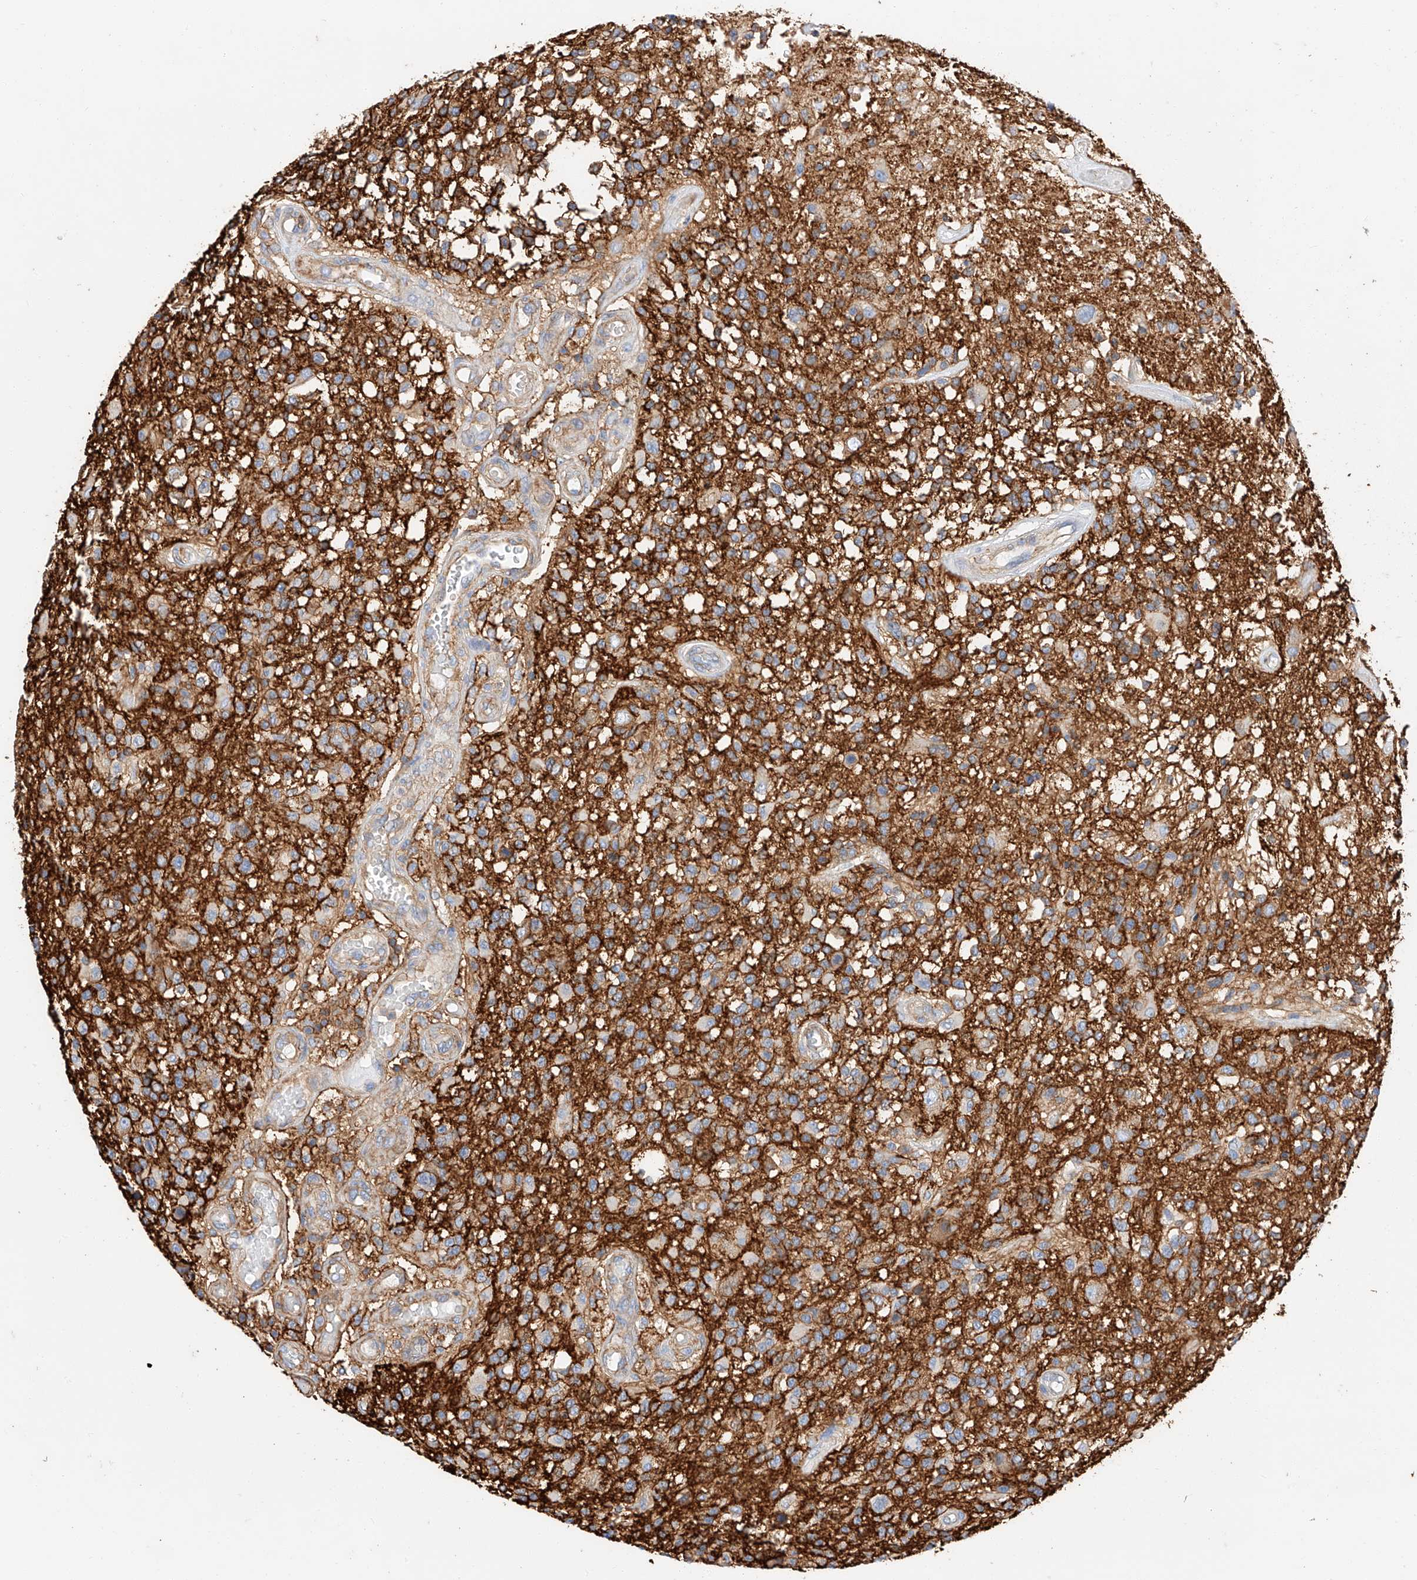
{"staining": {"intensity": "weak", "quantity": ">75%", "location": "cytoplasmic/membranous"}, "tissue": "glioma", "cell_type": "Tumor cells", "image_type": "cancer", "snomed": [{"axis": "morphology", "description": "Glioma, malignant, High grade"}, {"axis": "morphology", "description": "Glioblastoma, NOS"}, {"axis": "topography", "description": "Brain"}], "caption": "Glioma was stained to show a protein in brown. There is low levels of weak cytoplasmic/membranous staining in about >75% of tumor cells.", "gene": "HAUS4", "patient": {"sex": "male", "age": 60}}